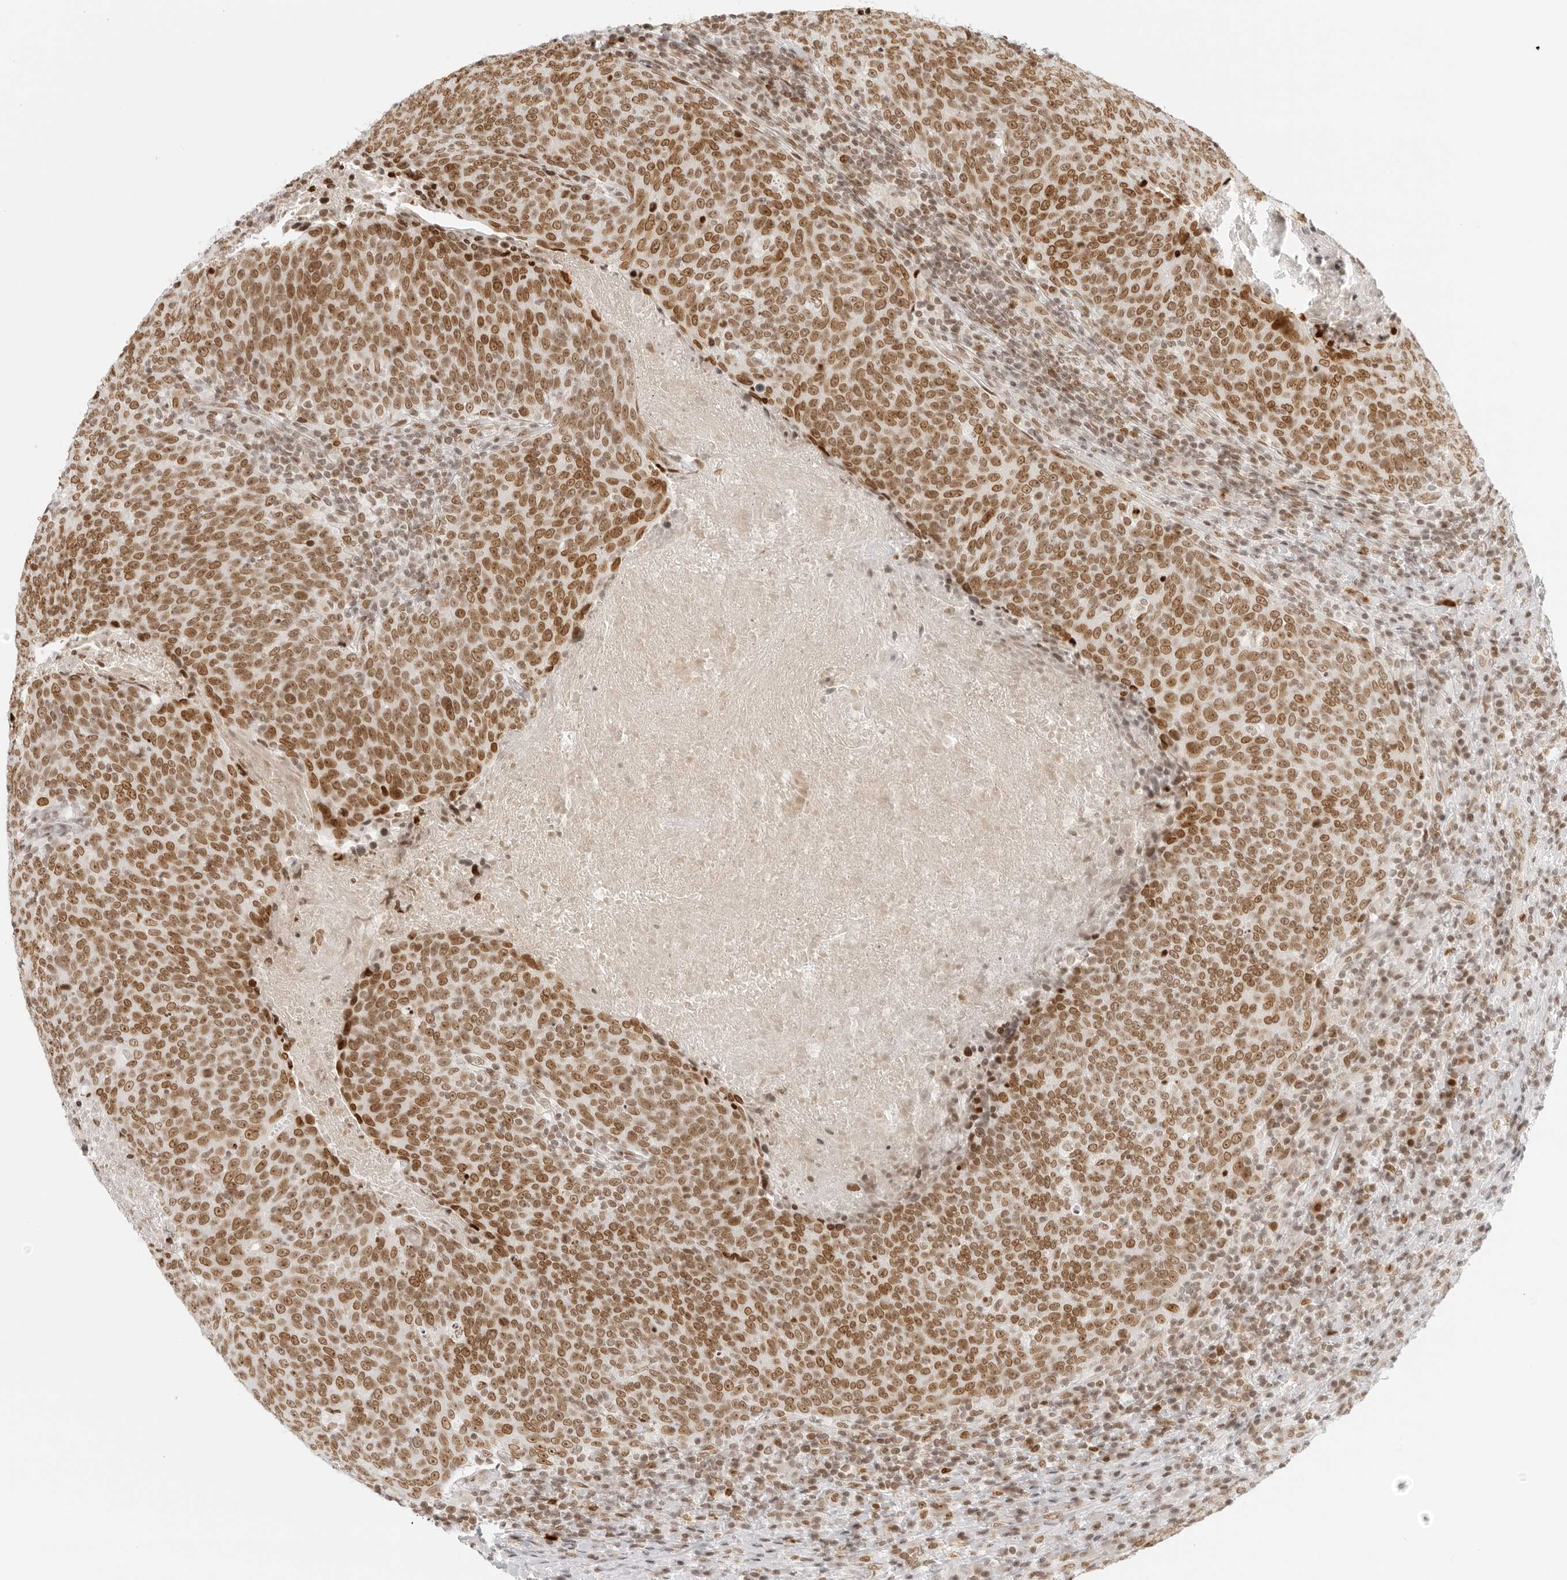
{"staining": {"intensity": "moderate", "quantity": ">75%", "location": "nuclear"}, "tissue": "head and neck cancer", "cell_type": "Tumor cells", "image_type": "cancer", "snomed": [{"axis": "morphology", "description": "Squamous cell carcinoma, NOS"}, {"axis": "morphology", "description": "Squamous cell carcinoma, metastatic, NOS"}, {"axis": "topography", "description": "Lymph node"}, {"axis": "topography", "description": "Head-Neck"}], "caption": "Head and neck cancer stained with a brown dye reveals moderate nuclear positive positivity in about >75% of tumor cells.", "gene": "RCC1", "patient": {"sex": "male", "age": 62}}